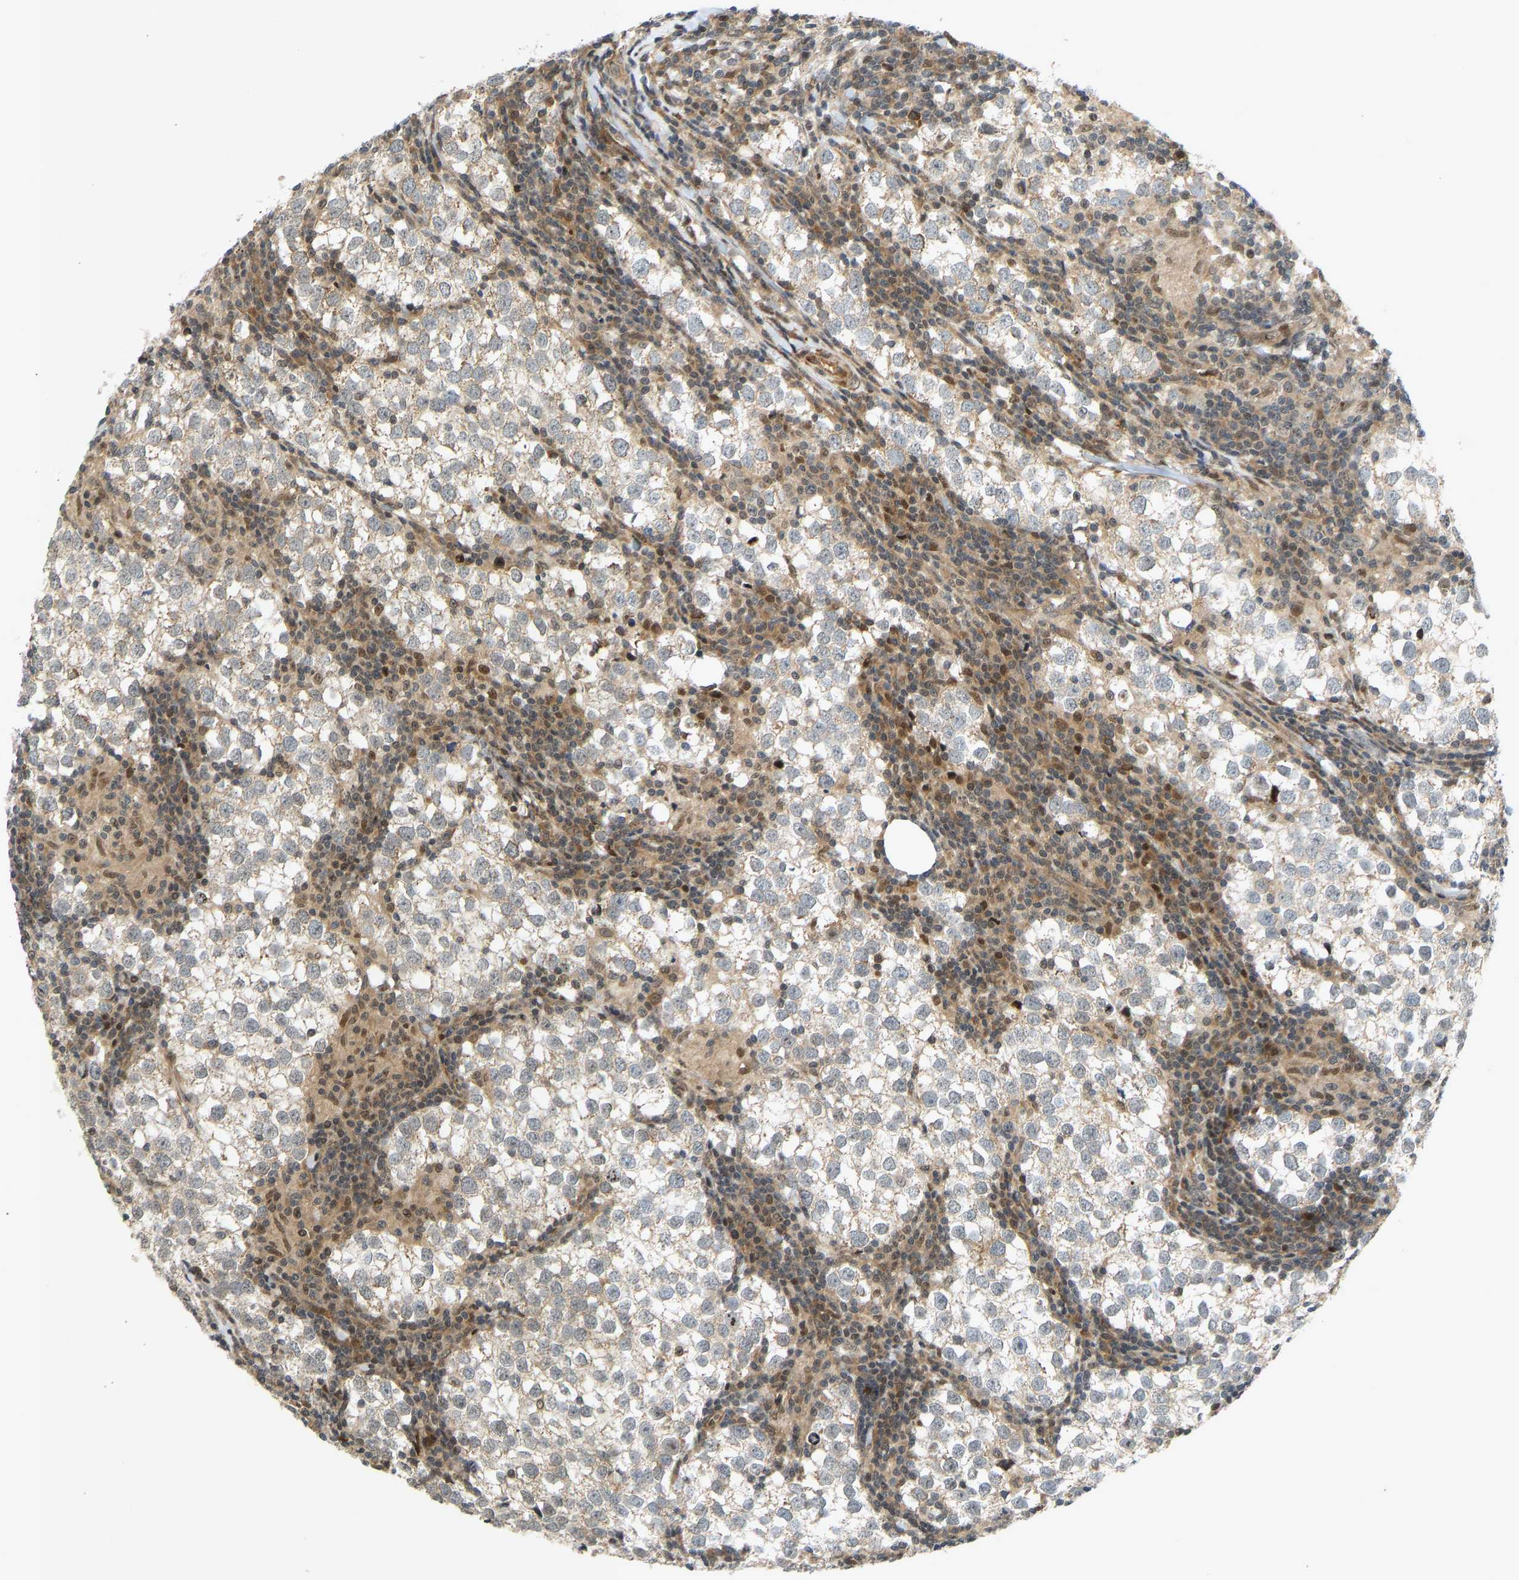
{"staining": {"intensity": "weak", "quantity": ">75%", "location": "cytoplasmic/membranous"}, "tissue": "testis cancer", "cell_type": "Tumor cells", "image_type": "cancer", "snomed": [{"axis": "morphology", "description": "Seminoma, NOS"}, {"axis": "morphology", "description": "Carcinoma, Embryonal, NOS"}, {"axis": "topography", "description": "Testis"}], "caption": "Immunohistochemistry staining of testis cancer (embryonal carcinoma), which reveals low levels of weak cytoplasmic/membranous expression in about >75% of tumor cells indicating weak cytoplasmic/membranous protein staining. The staining was performed using DAB (3,3'-diaminobenzidine) (brown) for protein detection and nuclei were counterstained in hematoxylin (blue).", "gene": "BAG1", "patient": {"sex": "male", "age": 36}}